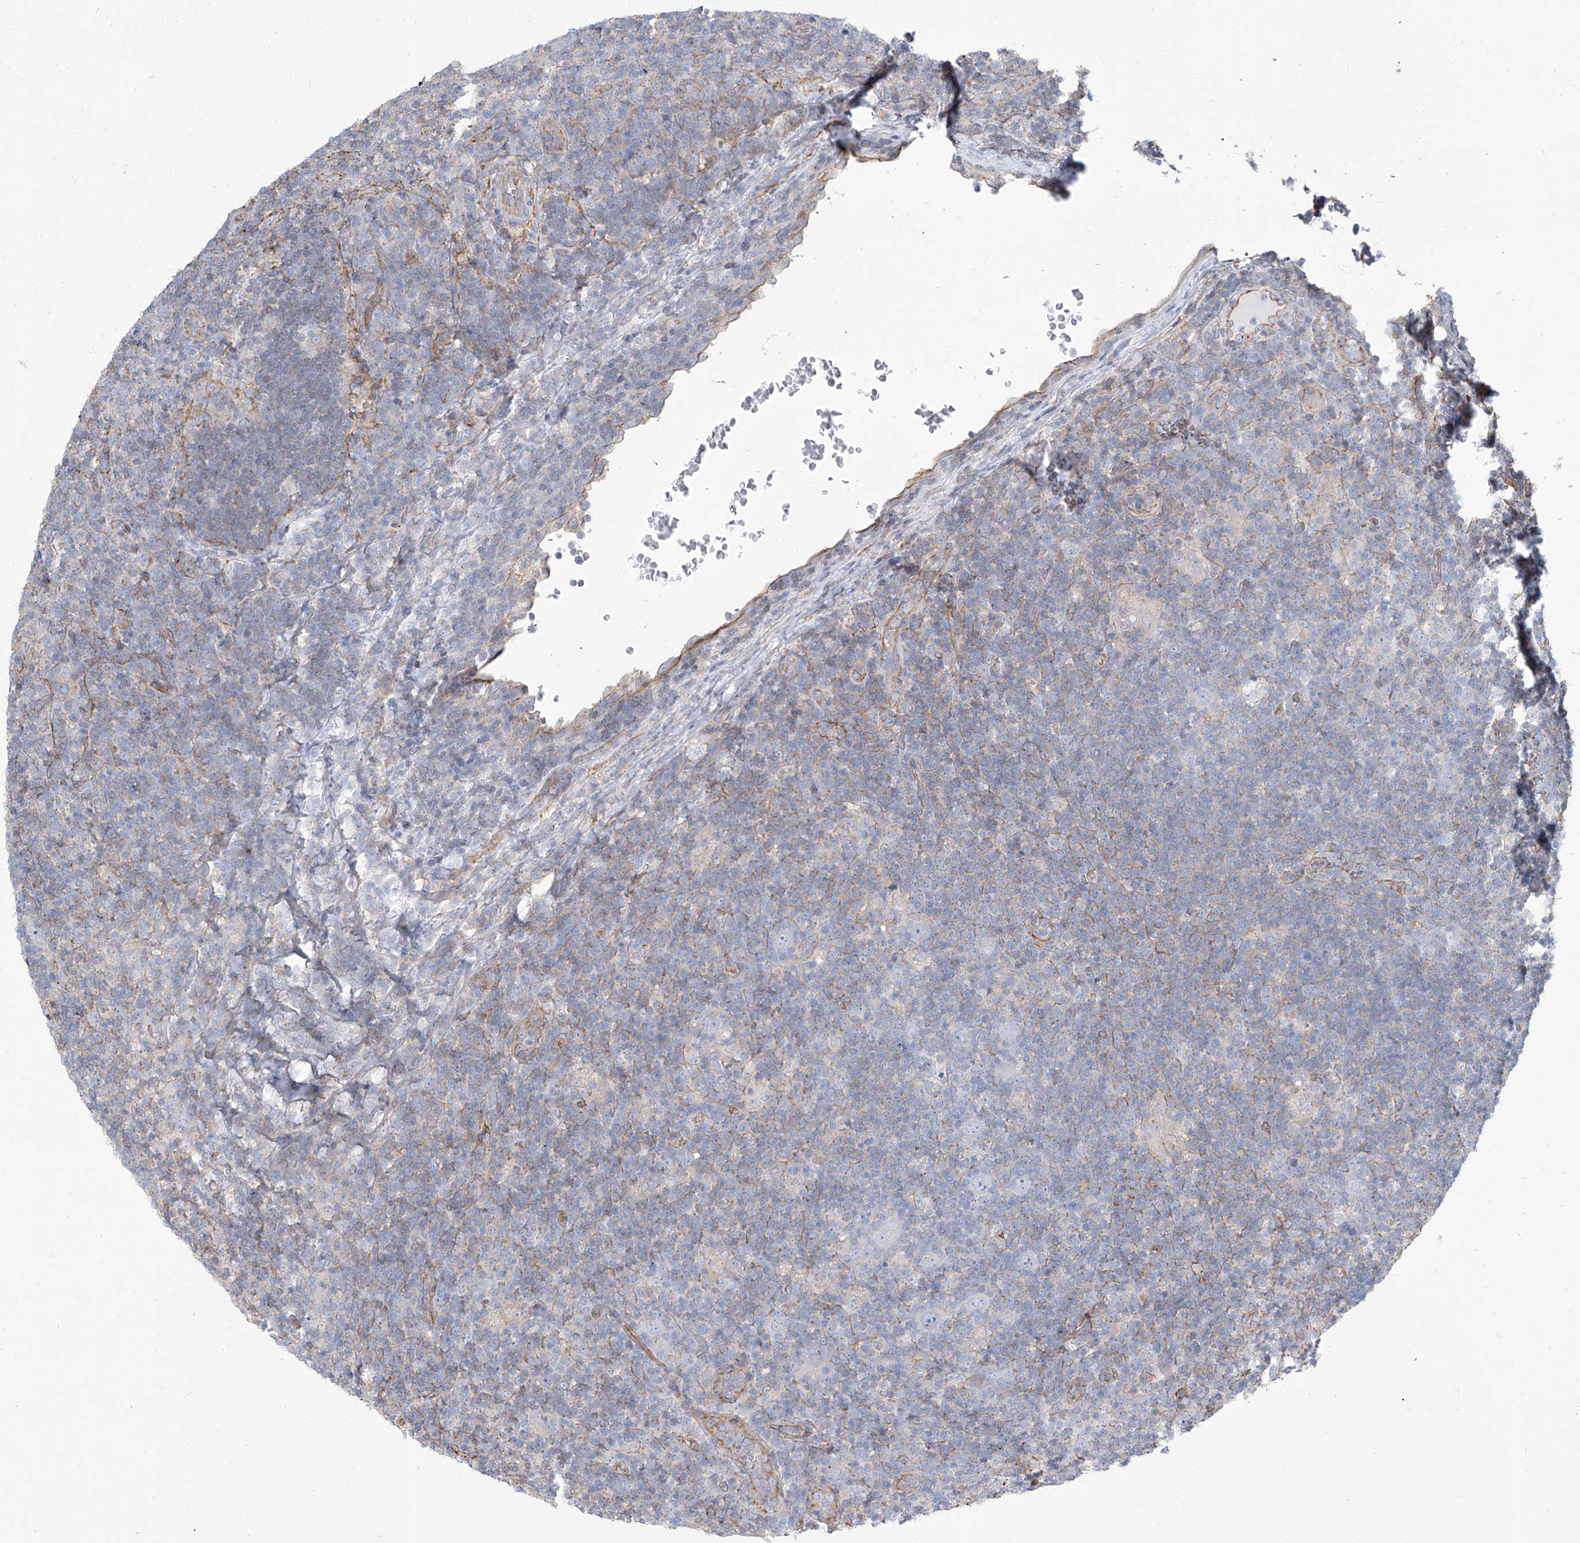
{"staining": {"intensity": "negative", "quantity": "none", "location": "none"}, "tissue": "lymphoma", "cell_type": "Tumor cells", "image_type": "cancer", "snomed": [{"axis": "morphology", "description": "Hodgkin's disease, NOS"}, {"axis": "topography", "description": "Lymph node"}], "caption": "High magnification brightfield microscopy of lymphoma stained with DAB (brown) and counterstained with hematoxylin (blue): tumor cells show no significant positivity. (DAB (3,3'-diaminobenzidine) immunohistochemistry, high magnification).", "gene": "TXLNB", "patient": {"sex": "female", "age": 57}}